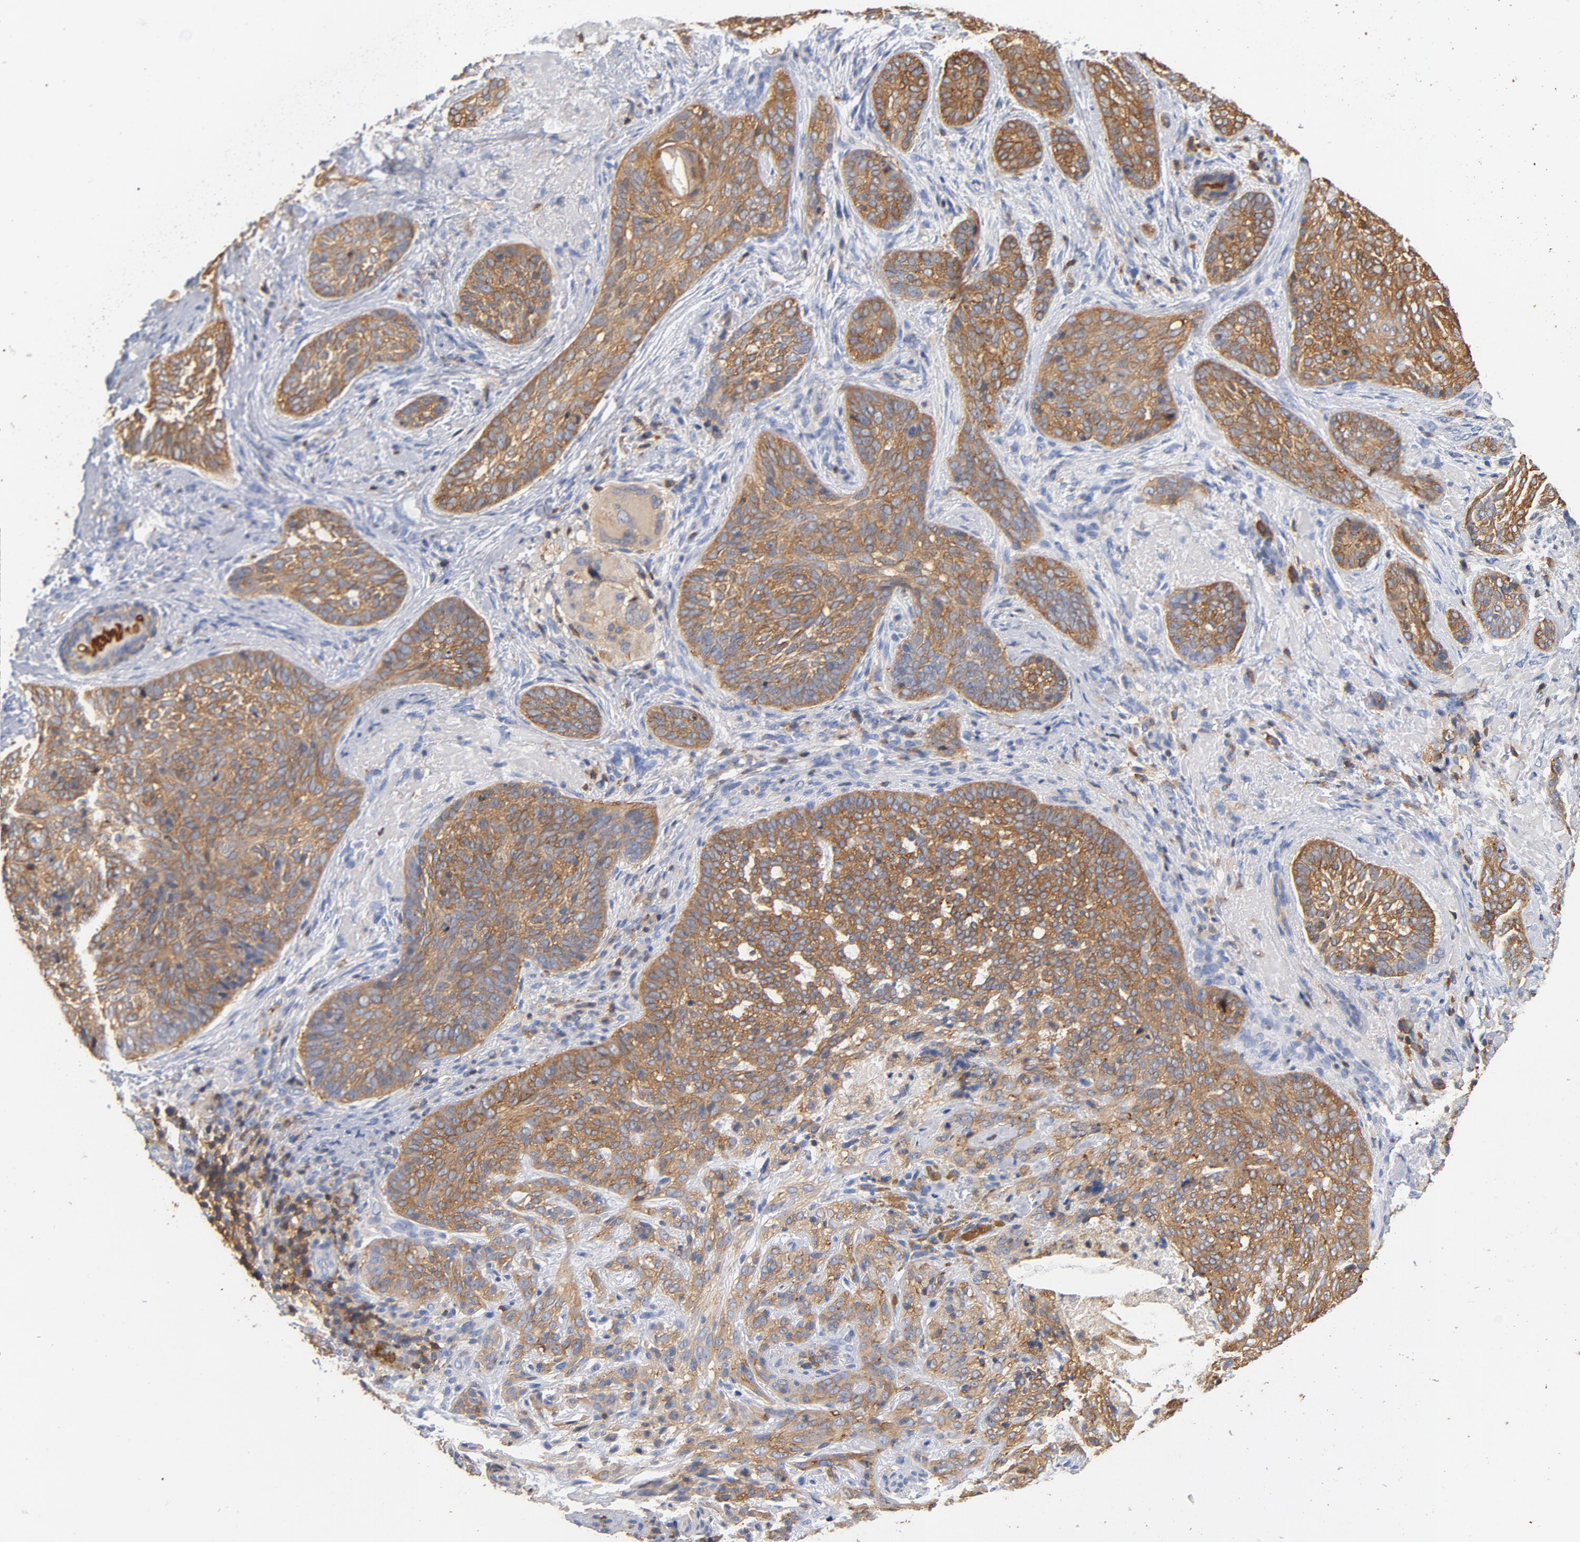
{"staining": {"intensity": "moderate", "quantity": ">75%", "location": "cytoplasmic/membranous"}, "tissue": "skin cancer", "cell_type": "Tumor cells", "image_type": "cancer", "snomed": [{"axis": "morphology", "description": "Basal cell carcinoma"}, {"axis": "topography", "description": "Skin"}], "caption": "This is a photomicrograph of immunohistochemistry (IHC) staining of skin basal cell carcinoma, which shows moderate staining in the cytoplasmic/membranous of tumor cells.", "gene": "EZR", "patient": {"sex": "male", "age": 91}}